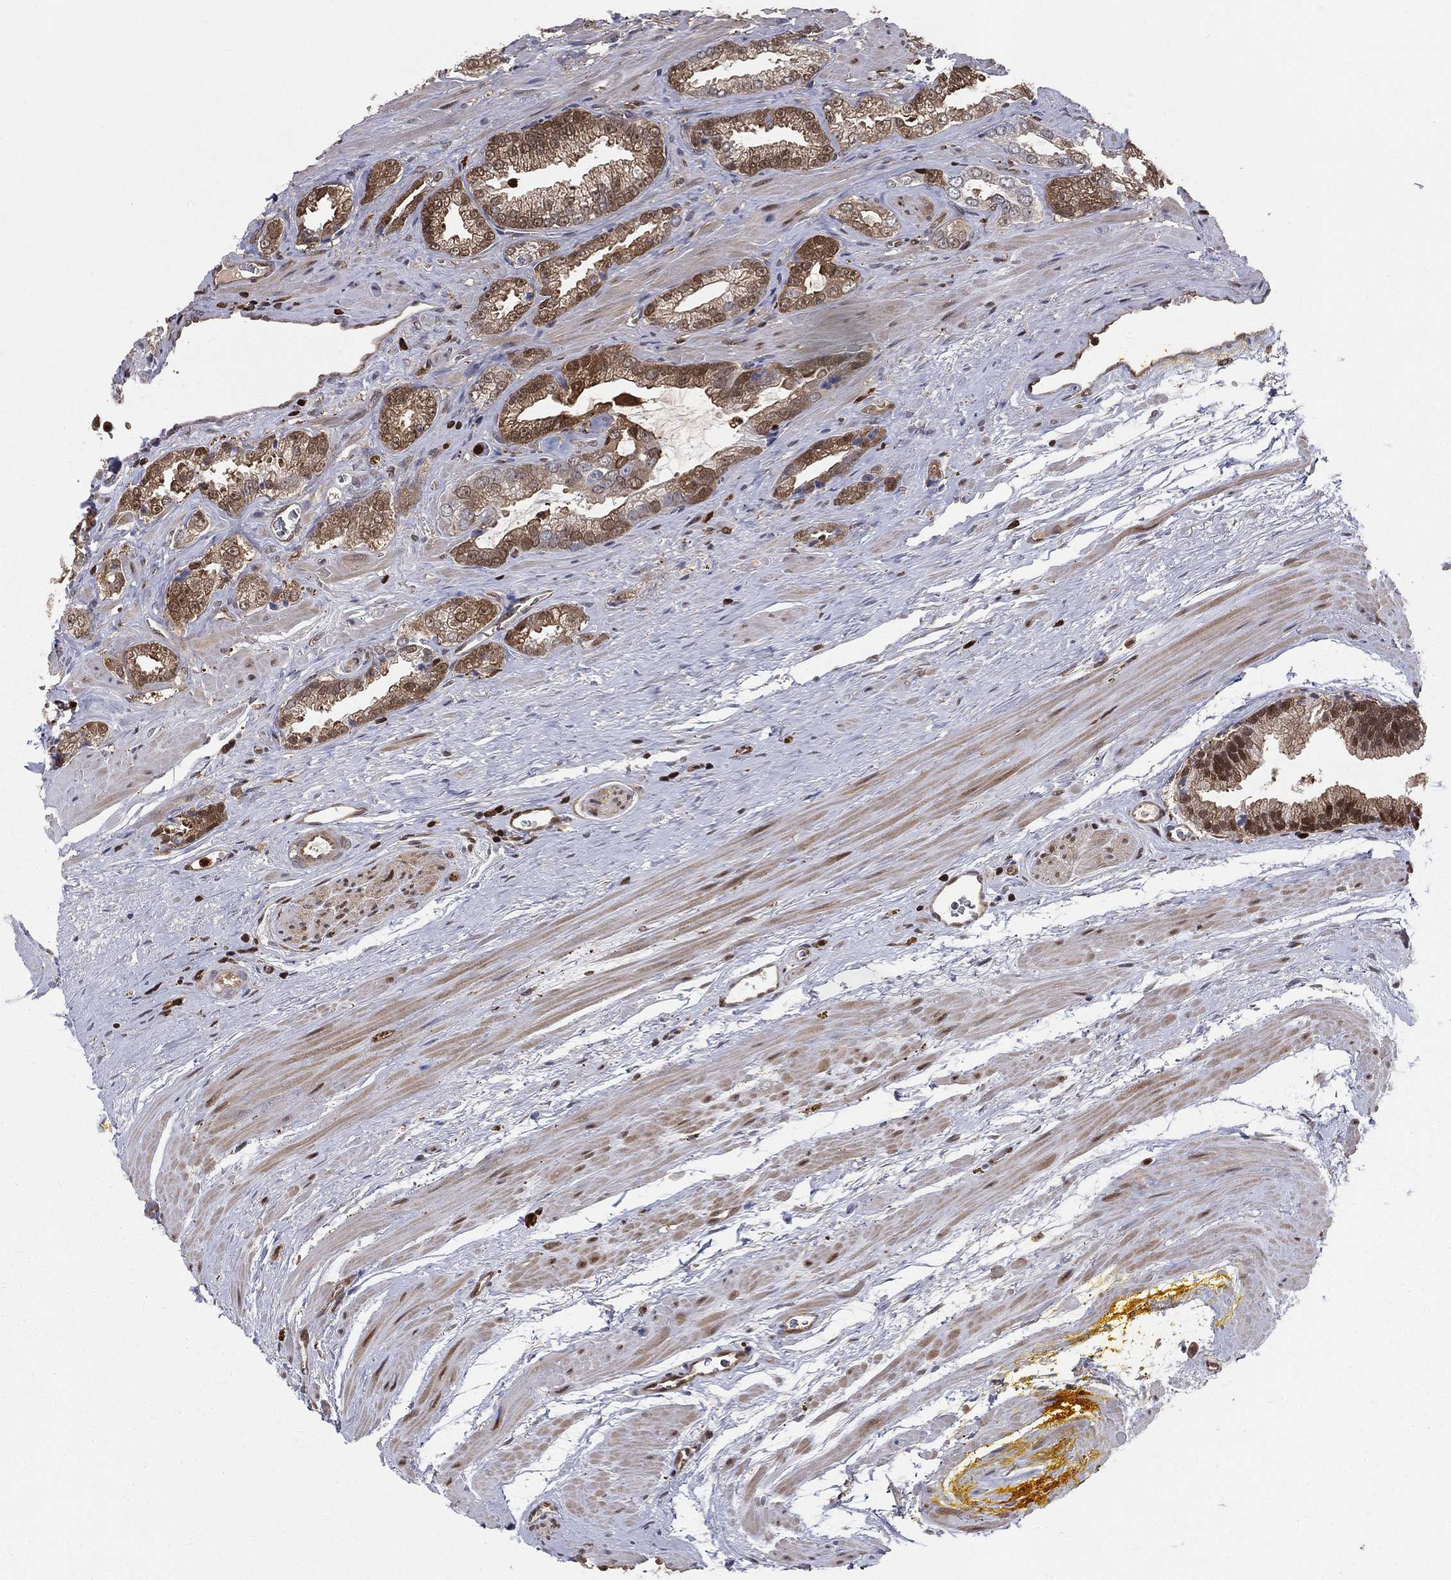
{"staining": {"intensity": "moderate", "quantity": ">75%", "location": "cytoplasmic/membranous"}, "tissue": "prostate cancer", "cell_type": "Tumor cells", "image_type": "cancer", "snomed": [{"axis": "morphology", "description": "Adenocarcinoma, NOS"}, {"axis": "topography", "description": "Prostate"}], "caption": "The histopathology image demonstrates staining of prostate cancer, revealing moderate cytoplasmic/membranous protein staining (brown color) within tumor cells.", "gene": "ENO1", "patient": {"sex": "male", "age": 67}}